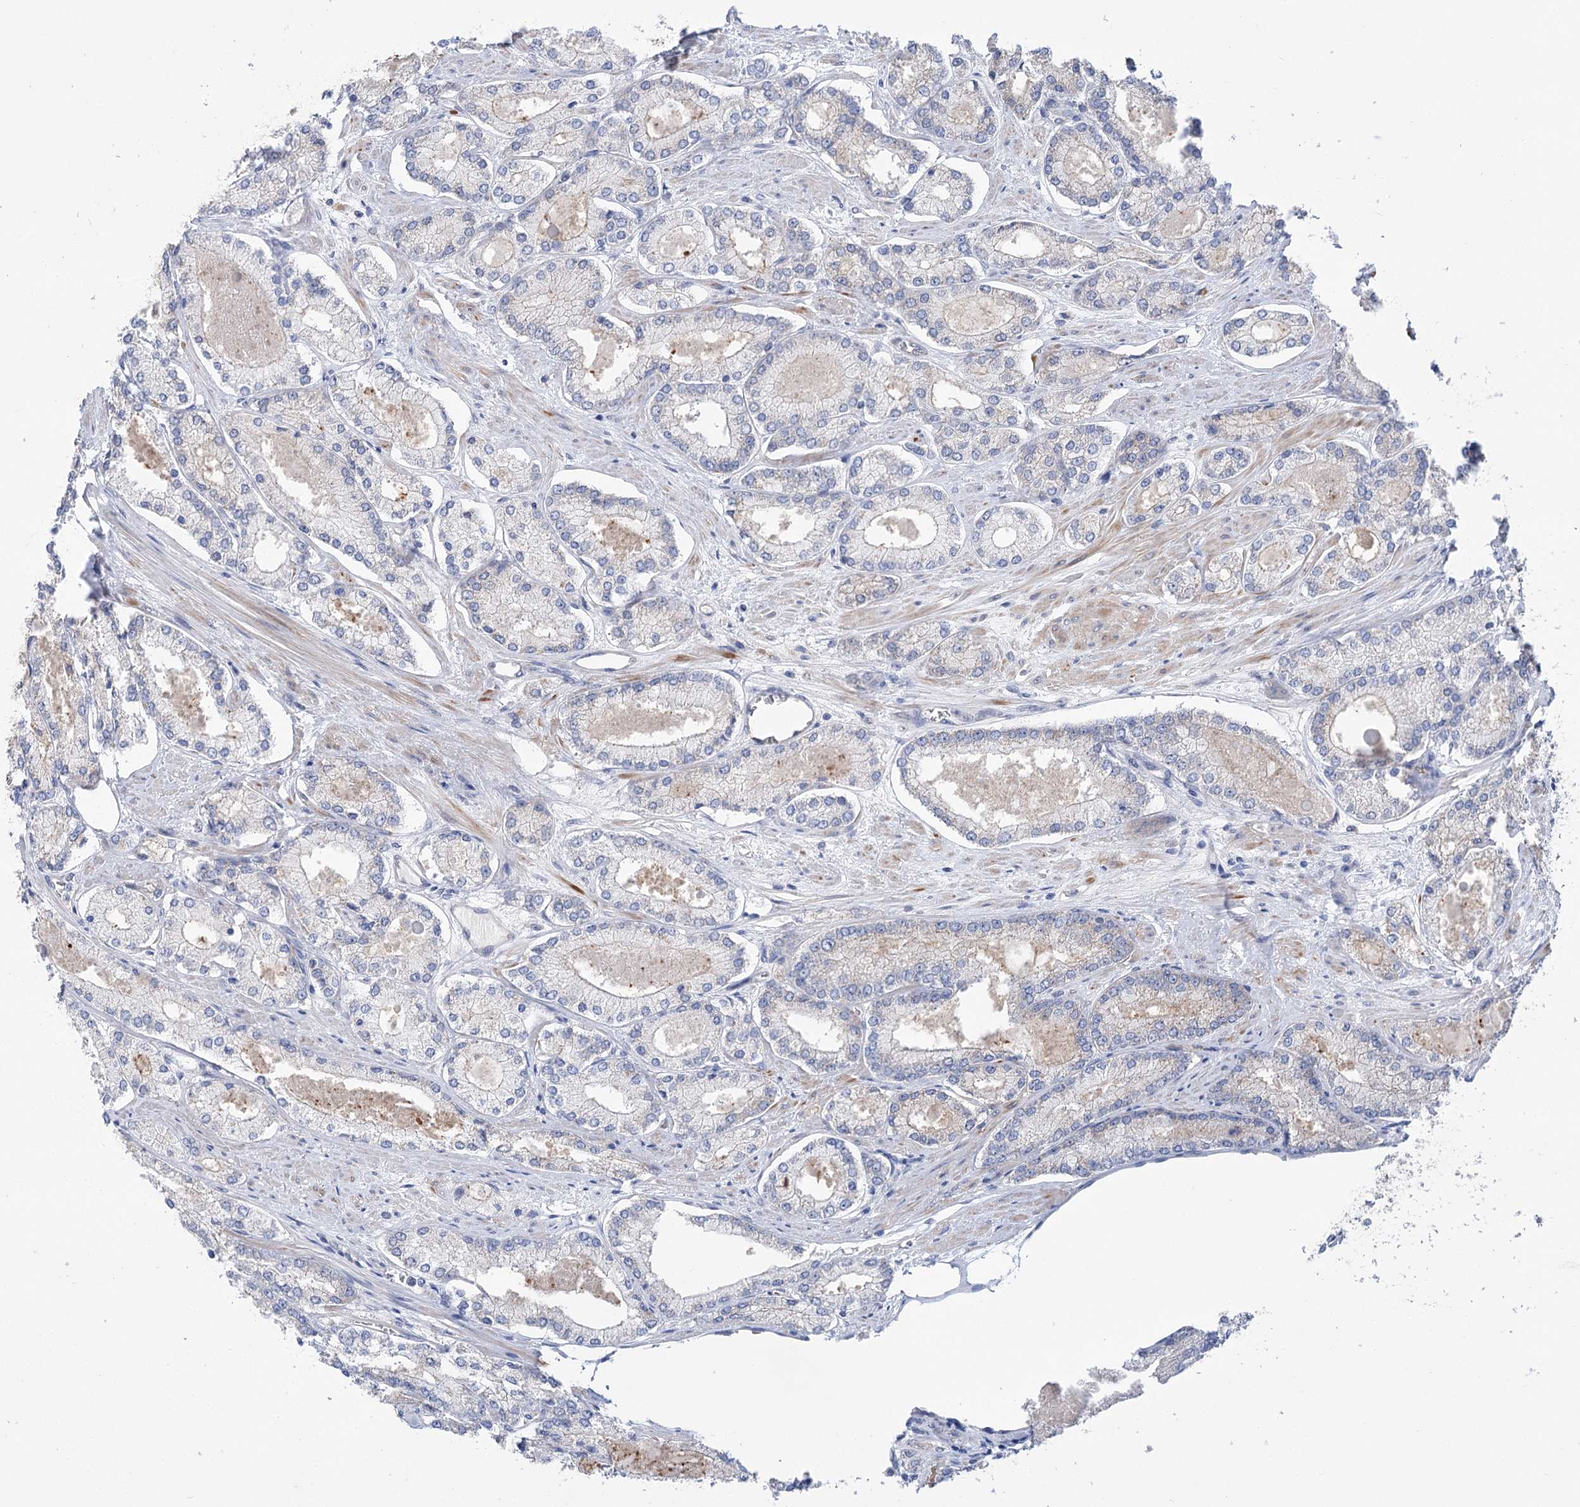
{"staining": {"intensity": "negative", "quantity": "none", "location": "none"}, "tissue": "prostate cancer", "cell_type": "Tumor cells", "image_type": "cancer", "snomed": [{"axis": "morphology", "description": "Adenocarcinoma, Low grade"}, {"axis": "topography", "description": "Prostate"}], "caption": "This is an IHC histopathology image of human prostate low-grade adenocarcinoma. There is no positivity in tumor cells.", "gene": "ECHDC3", "patient": {"sex": "male", "age": 74}}